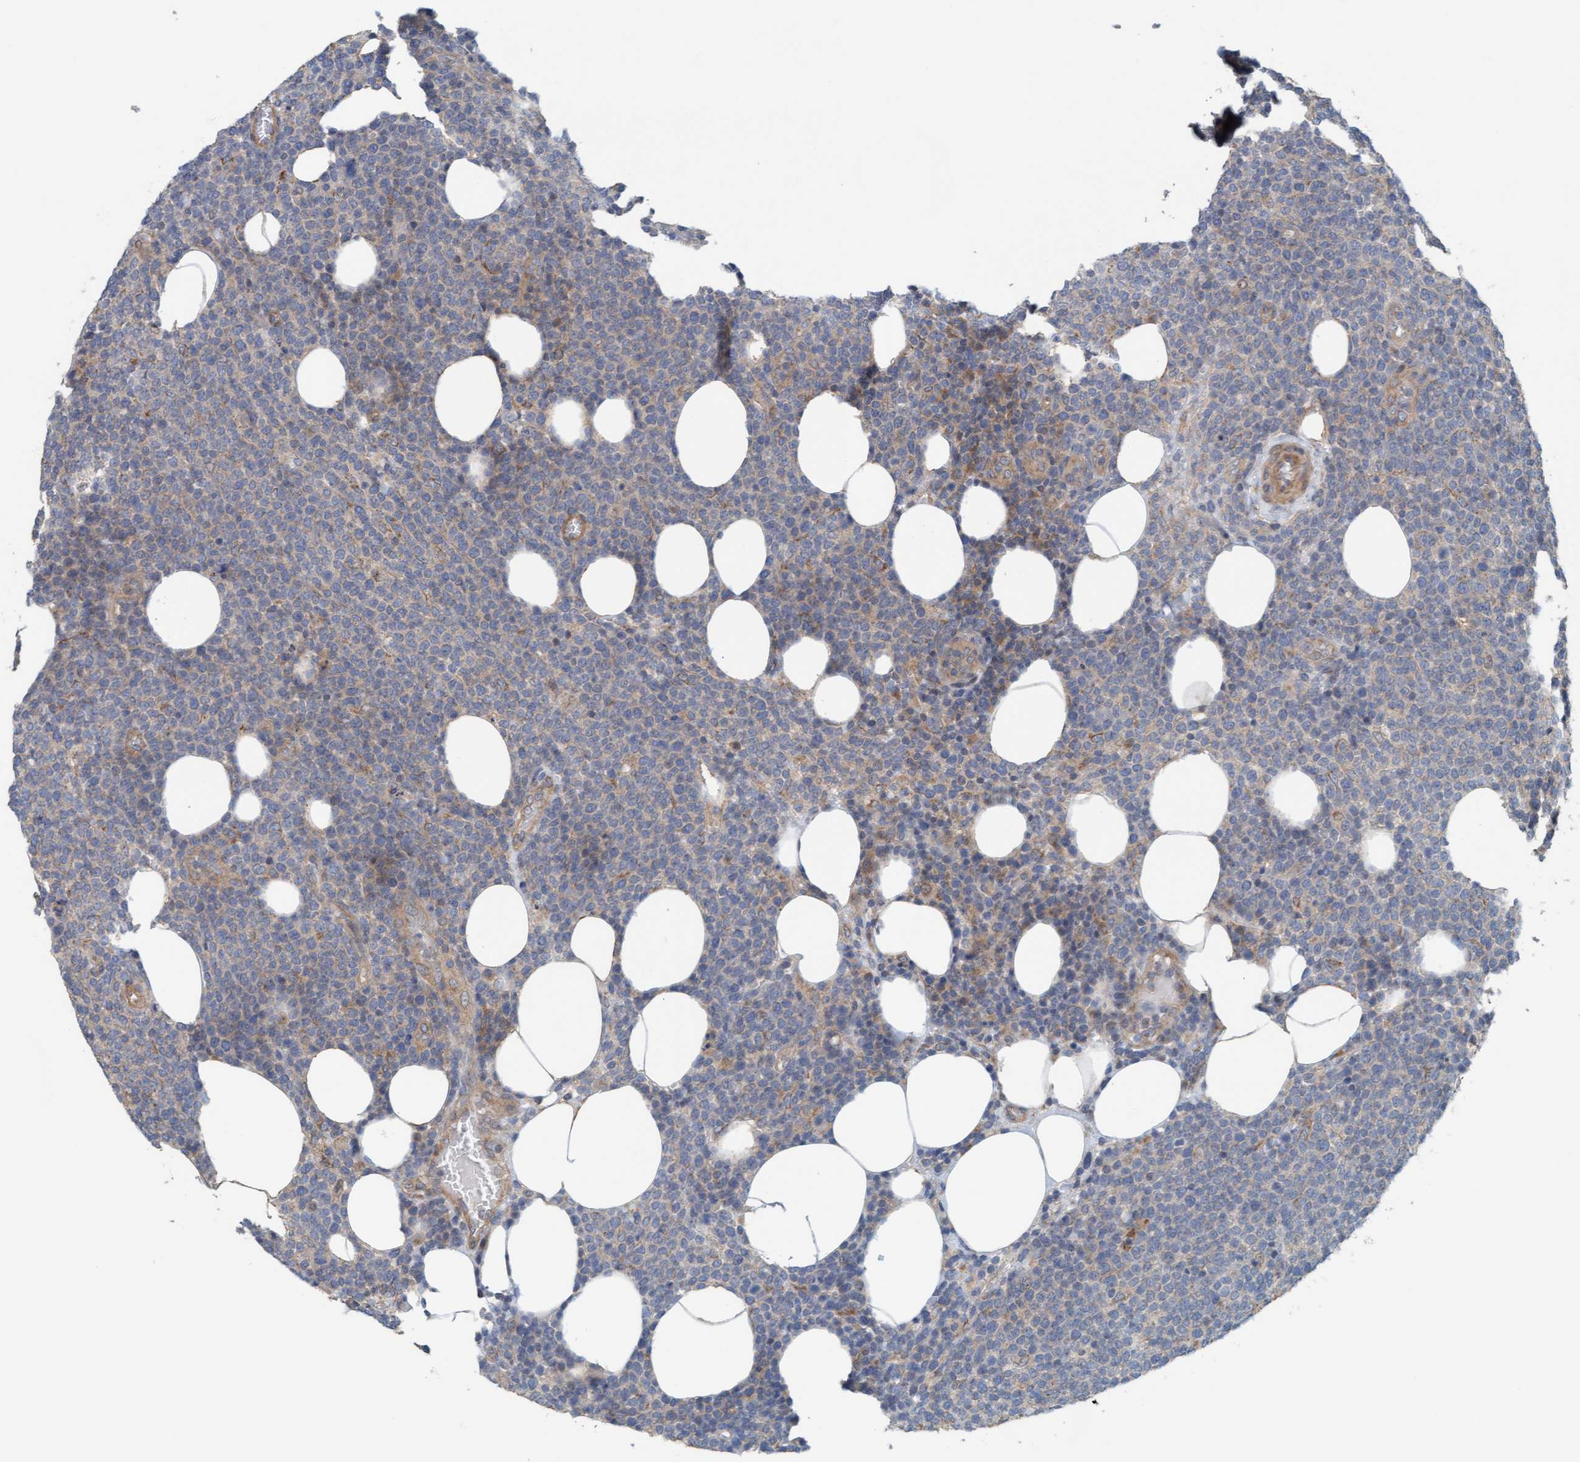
{"staining": {"intensity": "weak", "quantity": "25%-75%", "location": "cytoplasmic/membranous"}, "tissue": "lymphoma", "cell_type": "Tumor cells", "image_type": "cancer", "snomed": [{"axis": "morphology", "description": "Malignant lymphoma, non-Hodgkin's type, High grade"}, {"axis": "topography", "description": "Lymph node"}], "caption": "DAB immunohistochemical staining of human lymphoma demonstrates weak cytoplasmic/membranous protein expression in about 25%-75% of tumor cells. Using DAB (brown) and hematoxylin (blue) stains, captured at high magnification using brightfield microscopy.", "gene": "UBAP1", "patient": {"sex": "male", "age": 61}}